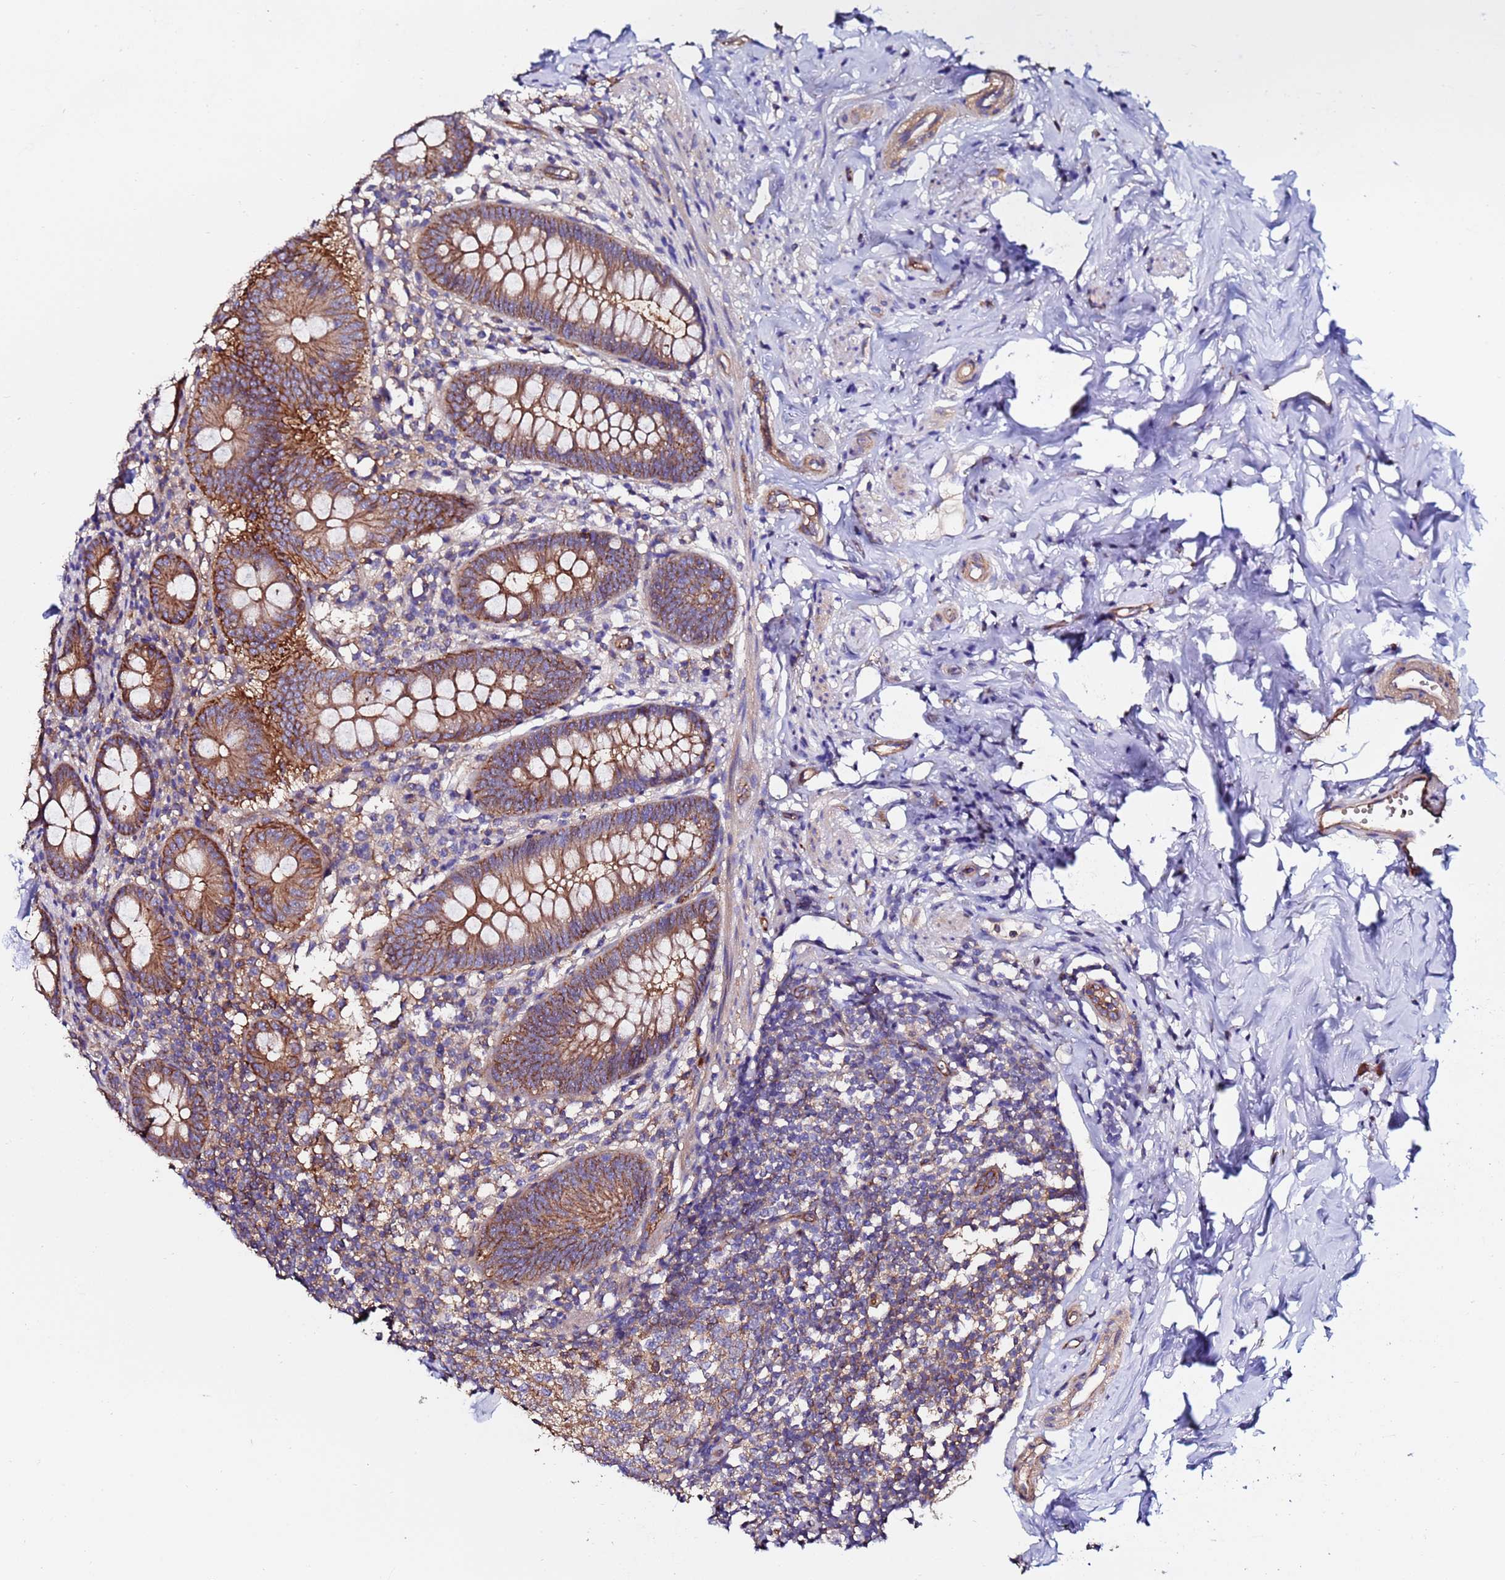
{"staining": {"intensity": "moderate", "quantity": ">75%", "location": "cytoplasmic/membranous"}, "tissue": "appendix", "cell_type": "Glandular cells", "image_type": "normal", "snomed": [{"axis": "morphology", "description": "Normal tissue, NOS"}, {"axis": "topography", "description": "Appendix"}], "caption": "A micrograph of appendix stained for a protein demonstrates moderate cytoplasmic/membranous brown staining in glandular cells. Nuclei are stained in blue.", "gene": "POTEE", "patient": {"sex": "female", "age": 51}}